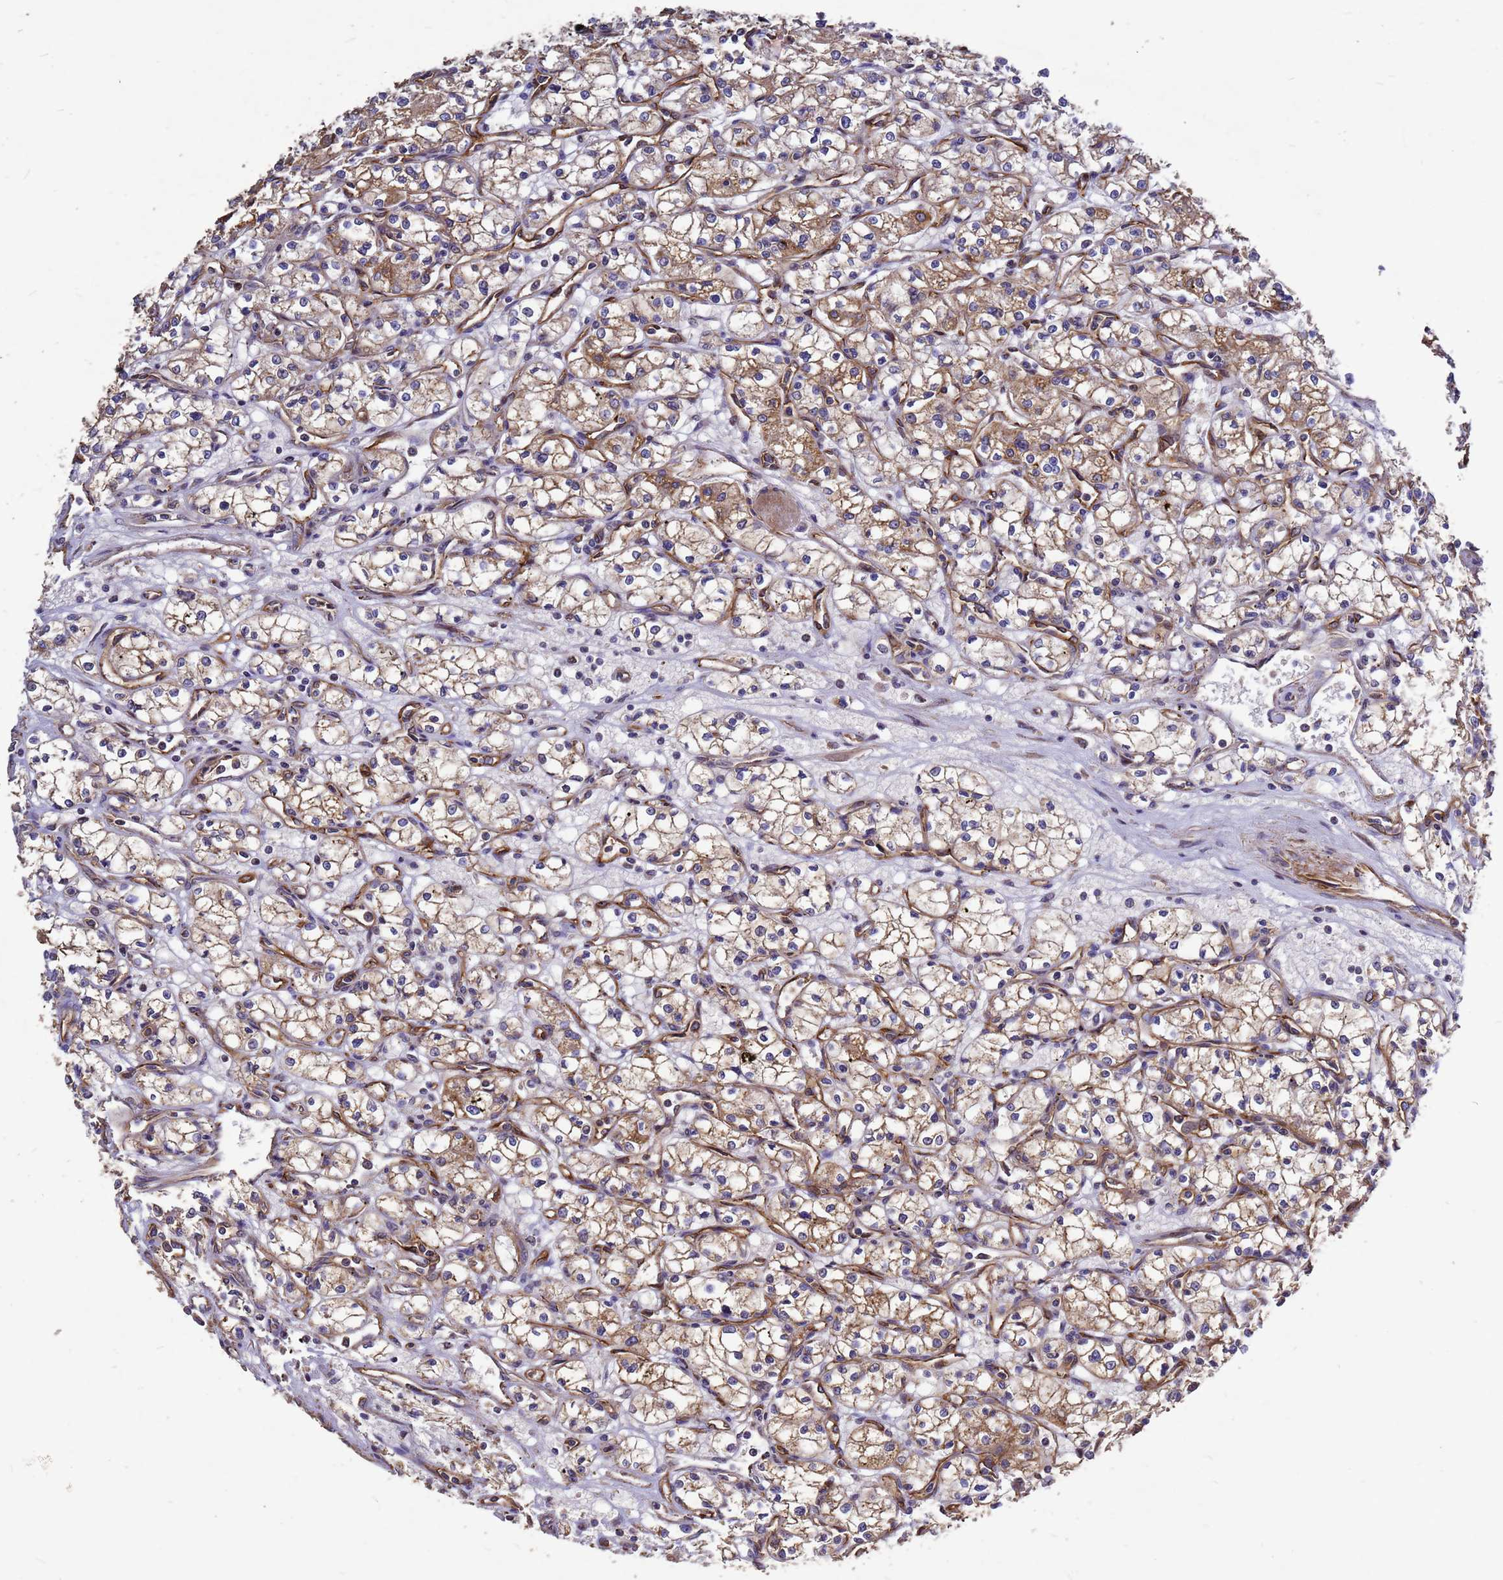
{"staining": {"intensity": "moderate", "quantity": ">75%", "location": "cytoplasmic/membranous"}, "tissue": "renal cancer", "cell_type": "Tumor cells", "image_type": "cancer", "snomed": [{"axis": "morphology", "description": "Adenocarcinoma, NOS"}, {"axis": "topography", "description": "Kidney"}], "caption": "Renal cancer tissue reveals moderate cytoplasmic/membranous expression in approximately >75% of tumor cells (Brightfield microscopy of DAB IHC at high magnification).", "gene": "RSPRY1", "patient": {"sex": "male", "age": 59}}